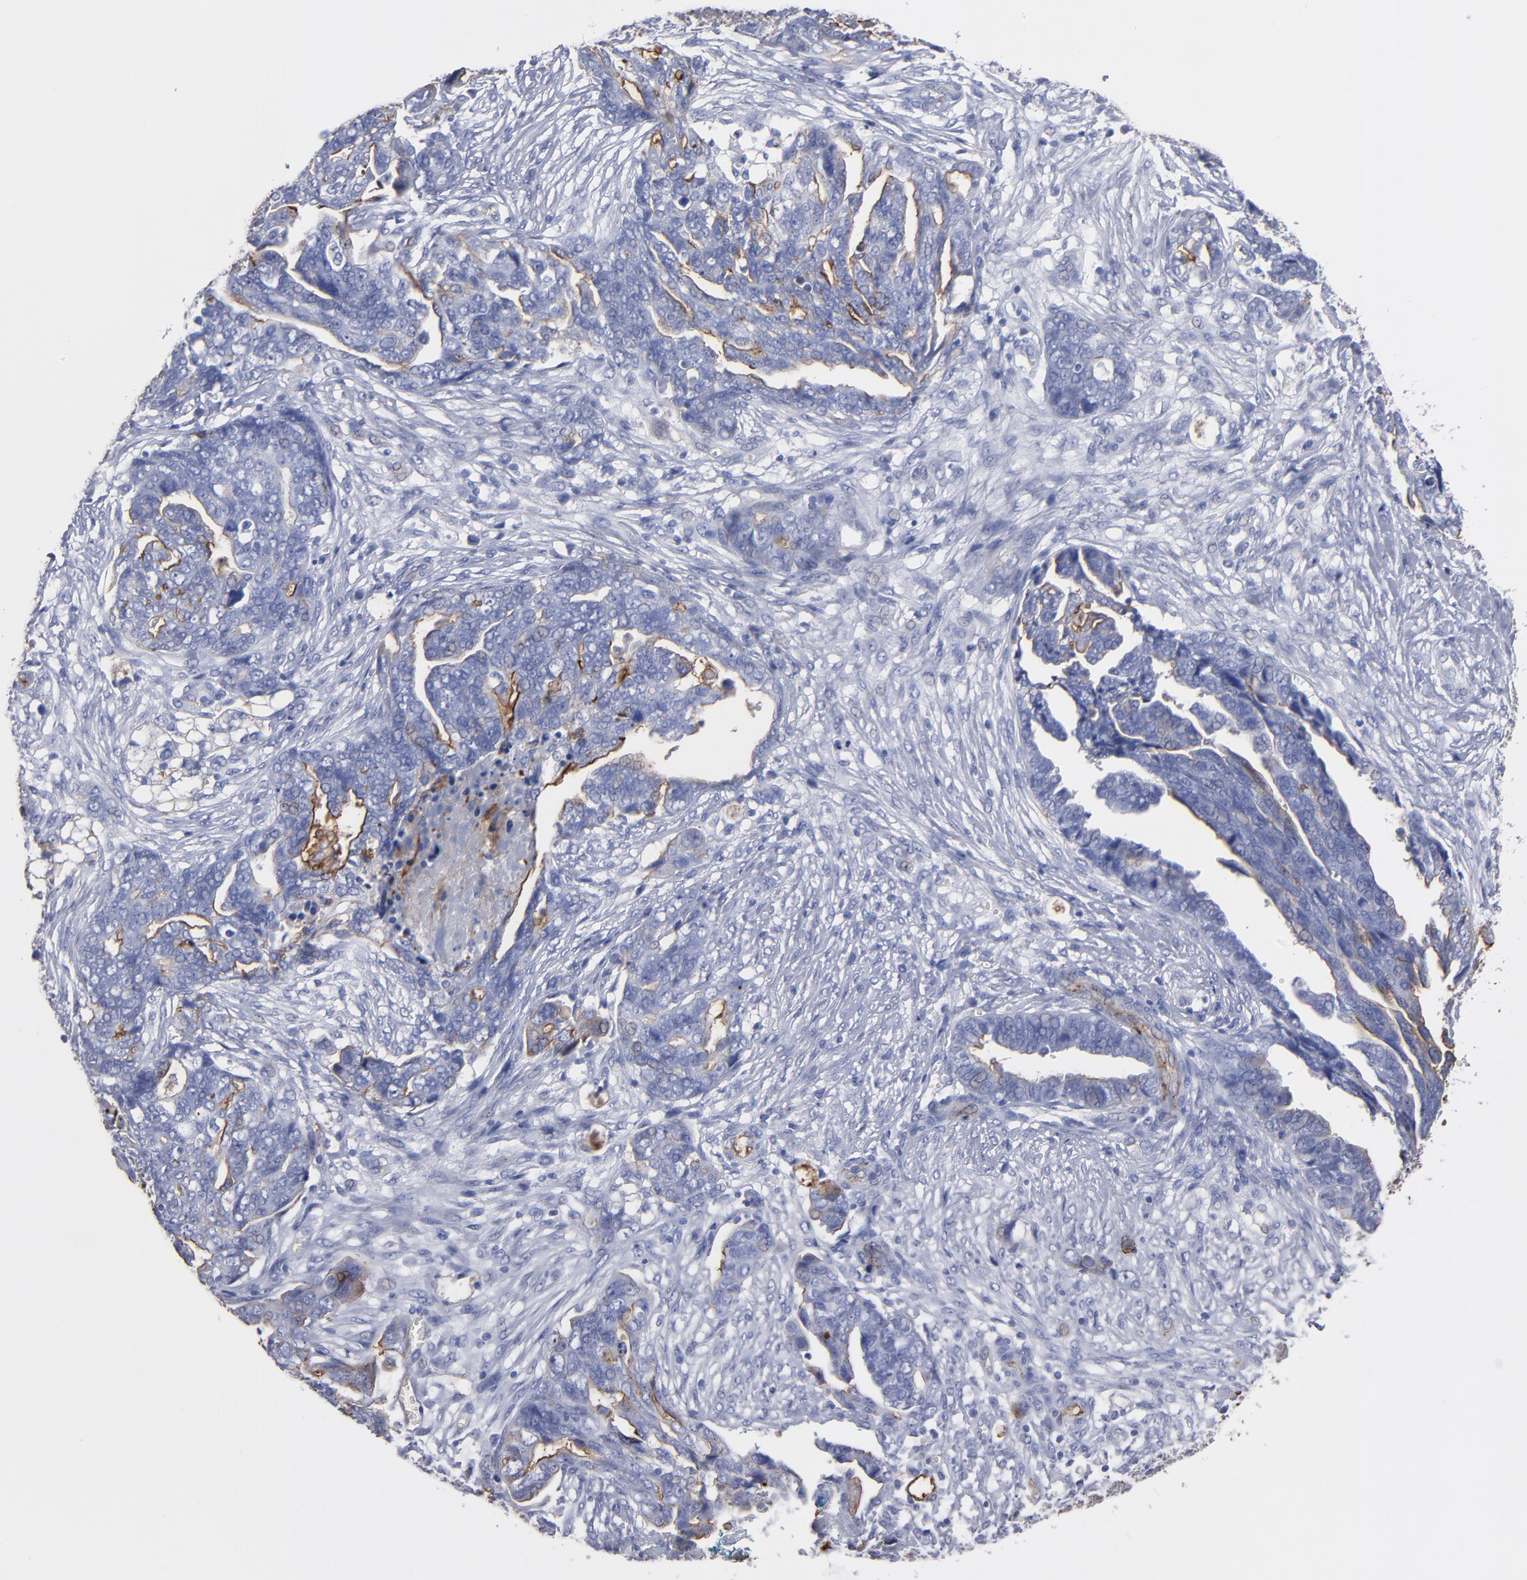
{"staining": {"intensity": "moderate", "quantity": "<25%", "location": "cytoplasmic/membranous"}, "tissue": "ovarian cancer", "cell_type": "Tumor cells", "image_type": "cancer", "snomed": [{"axis": "morphology", "description": "Normal tissue, NOS"}, {"axis": "morphology", "description": "Cystadenocarcinoma, serous, NOS"}, {"axis": "topography", "description": "Fallopian tube"}, {"axis": "topography", "description": "Ovary"}], "caption": "Immunohistochemistry (IHC) staining of ovarian cancer, which demonstrates low levels of moderate cytoplasmic/membranous expression in approximately <25% of tumor cells indicating moderate cytoplasmic/membranous protein positivity. The staining was performed using DAB (3,3'-diaminobenzidine) (brown) for protein detection and nuclei were counterstained in hematoxylin (blue).", "gene": "TM4SF1", "patient": {"sex": "female", "age": 56}}